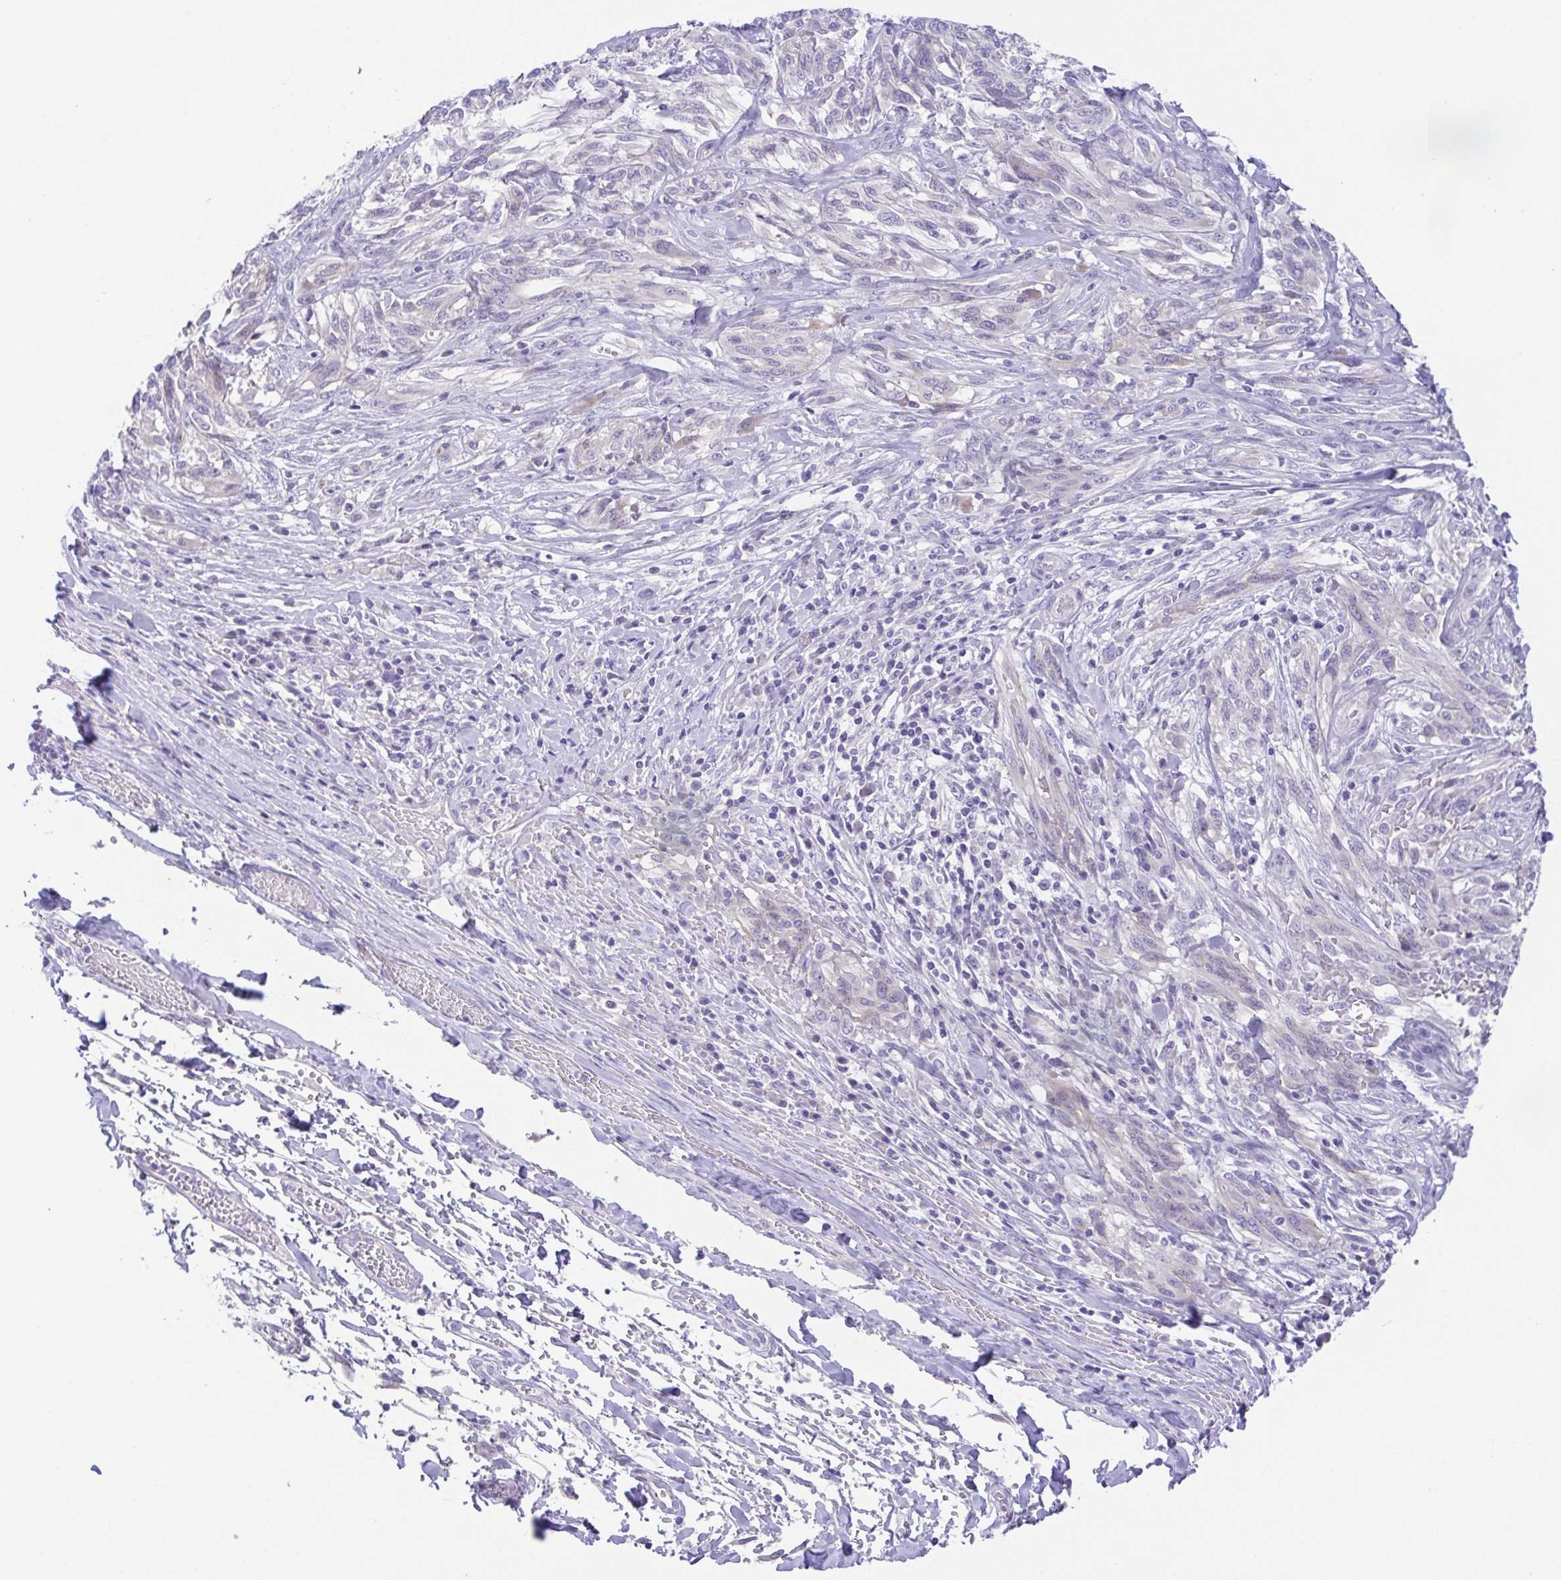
{"staining": {"intensity": "negative", "quantity": "none", "location": "none"}, "tissue": "melanoma", "cell_type": "Tumor cells", "image_type": "cancer", "snomed": [{"axis": "morphology", "description": "Malignant melanoma, NOS"}, {"axis": "topography", "description": "Skin"}], "caption": "Tumor cells are negative for protein expression in human melanoma.", "gene": "LUZP4", "patient": {"sex": "female", "age": 91}}